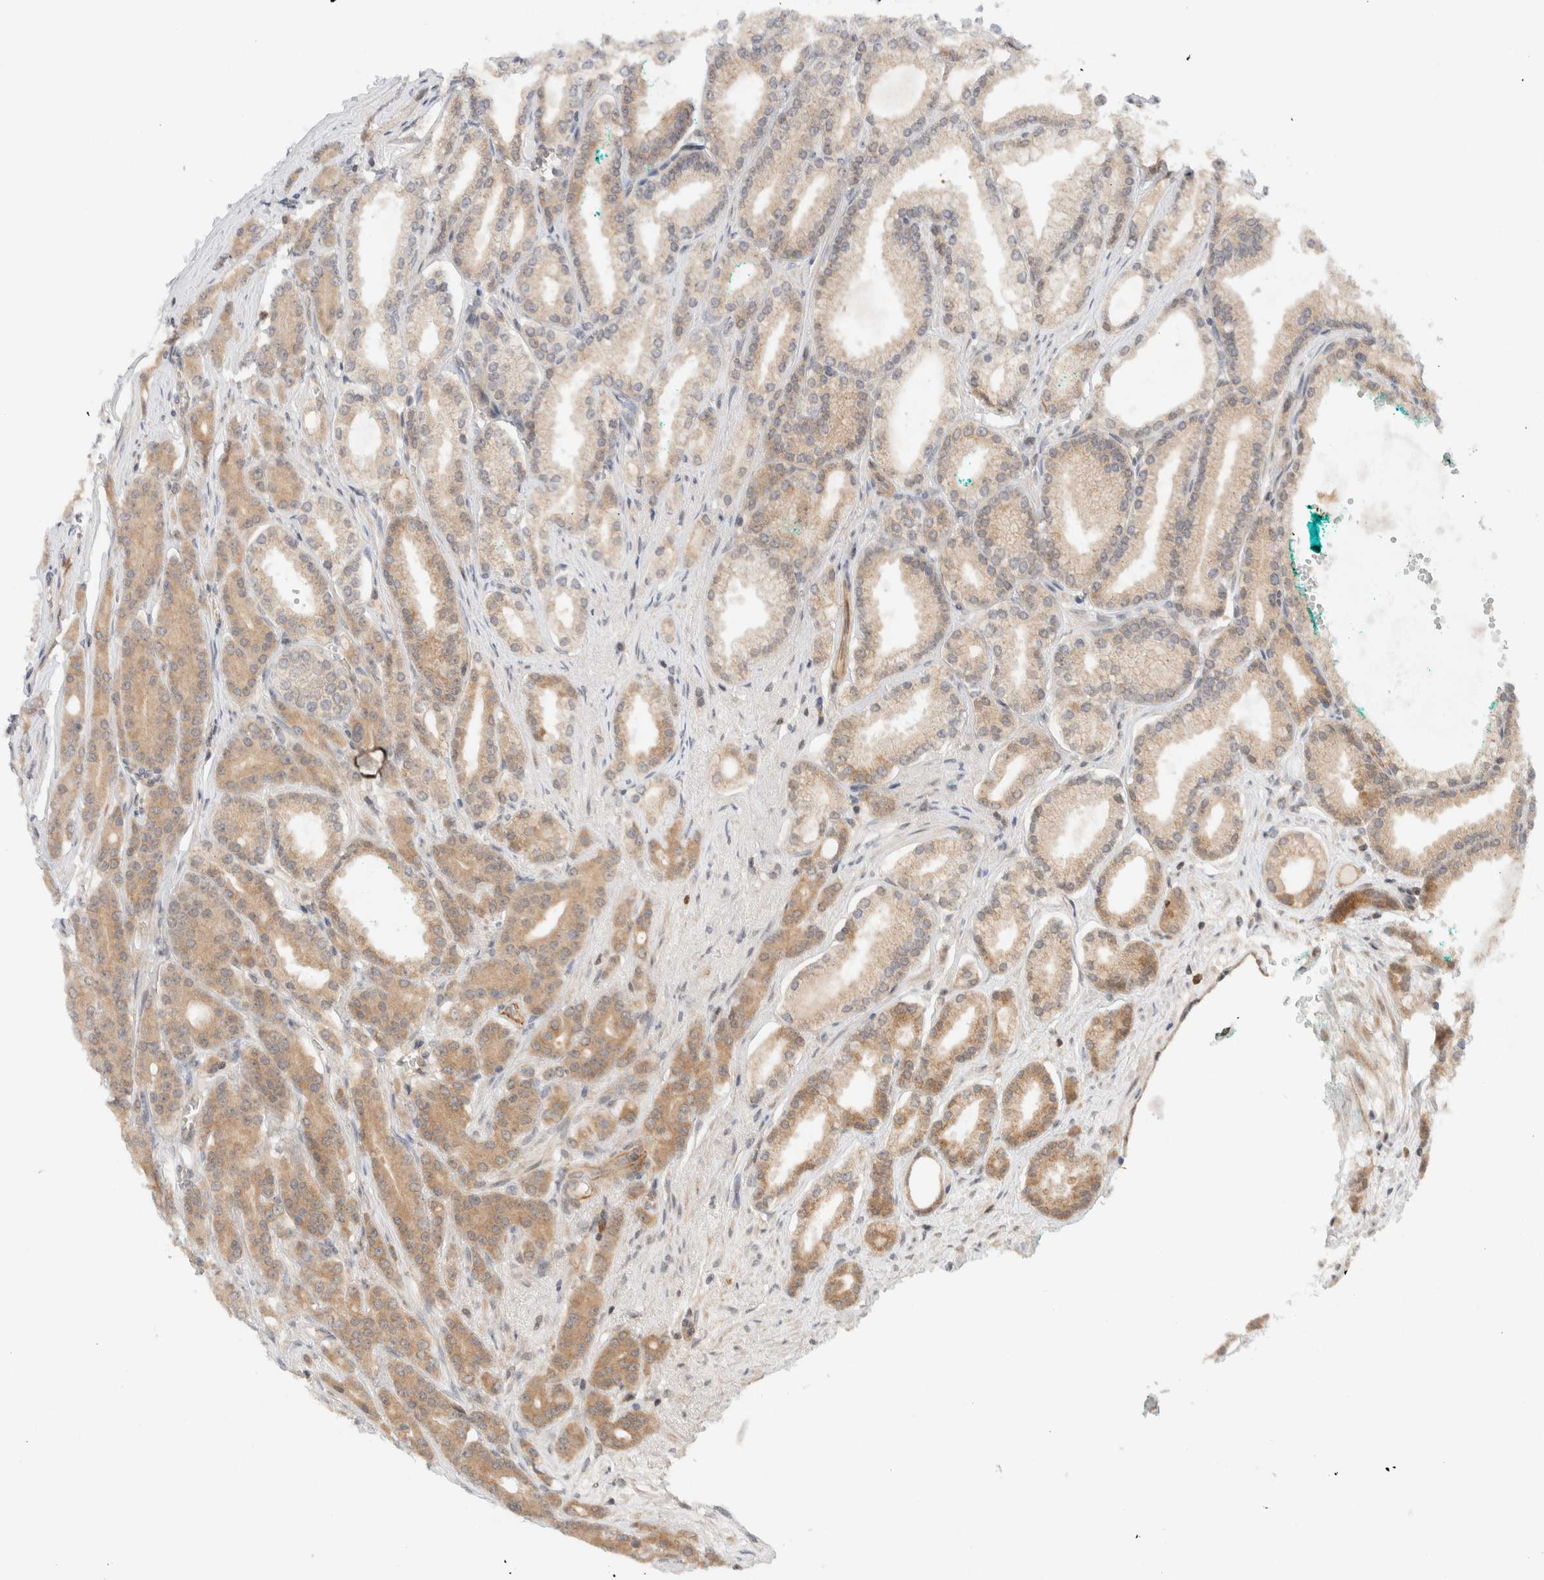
{"staining": {"intensity": "moderate", "quantity": "25%-75%", "location": "cytoplasmic/membranous"}, "tissue": "prostate cancer", "cell_type": "Tumor cells", "image_type": "cancer", "snomed": [{"axis": "morphology", "description": "Adenocarcinoma, High grade"}, {"axis": "topography", "description": "Prostate"}], "caption": "Prostate cancer tissue reveals moderate cytoplasmic/membranous expression in approximately 25%-75% of tumor cells (DAB IHC with brightfield microscopy, high magnification).", "gene": "C8orf76", "patient": {"sex": "male", "age": 71}}